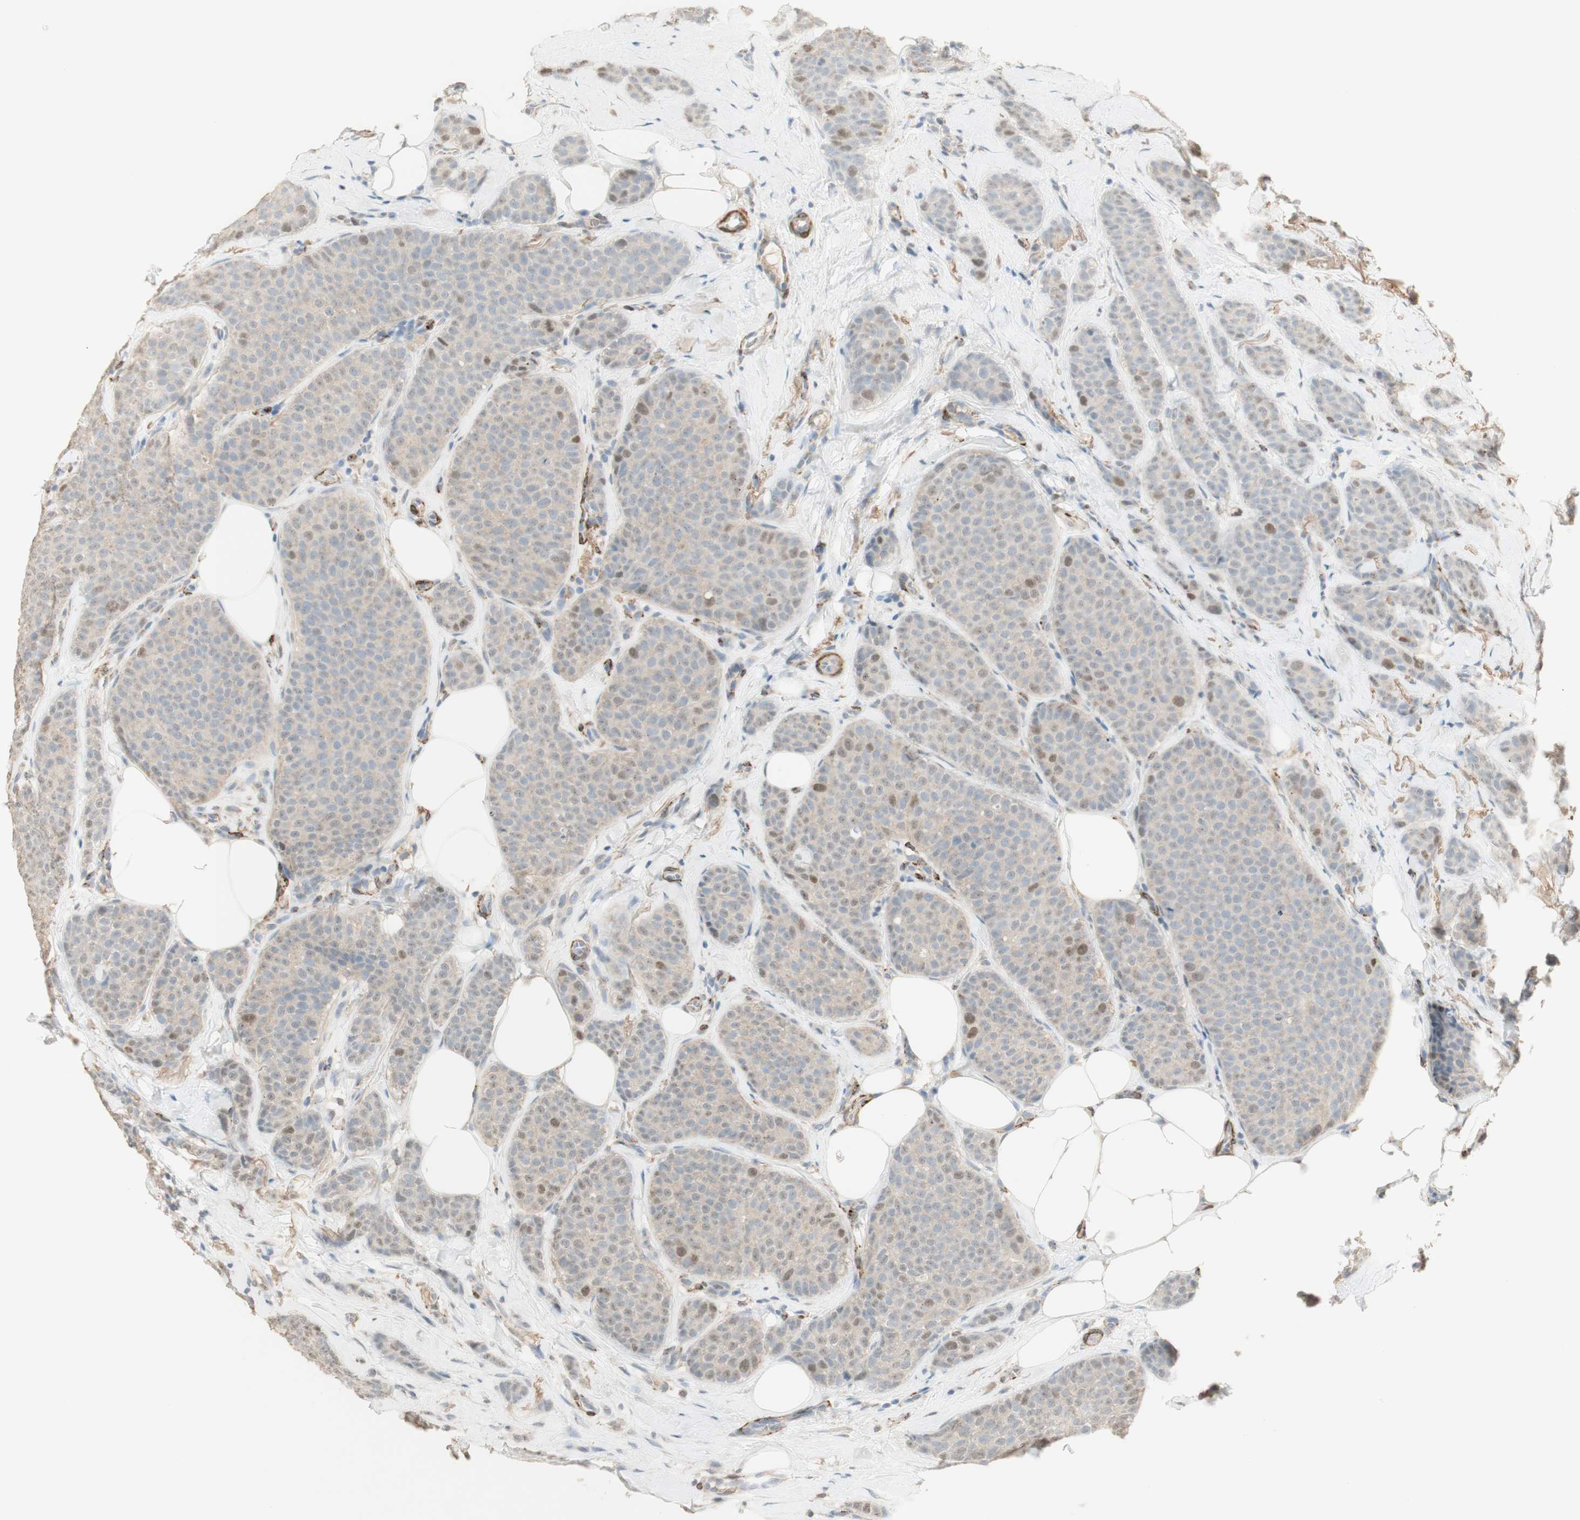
{"staining": {"intensity": "negative", "quantity": "none", "location": "none"}, "tissue": "breast cancer", "cell_type": "Tumor cells", "image_type": "cancer", "snomed": [{"axis": "morphology", "description": "Lobular carcinoma"}, {"axis": "topography", "description": "Skin"}, {"axis": "topography", "description": "Breast"}], "caption": "Tumor cells show no significant staining in breast cancer.", "gene": "MUC3A", "patient": {"sex": "female", "age": 46}}